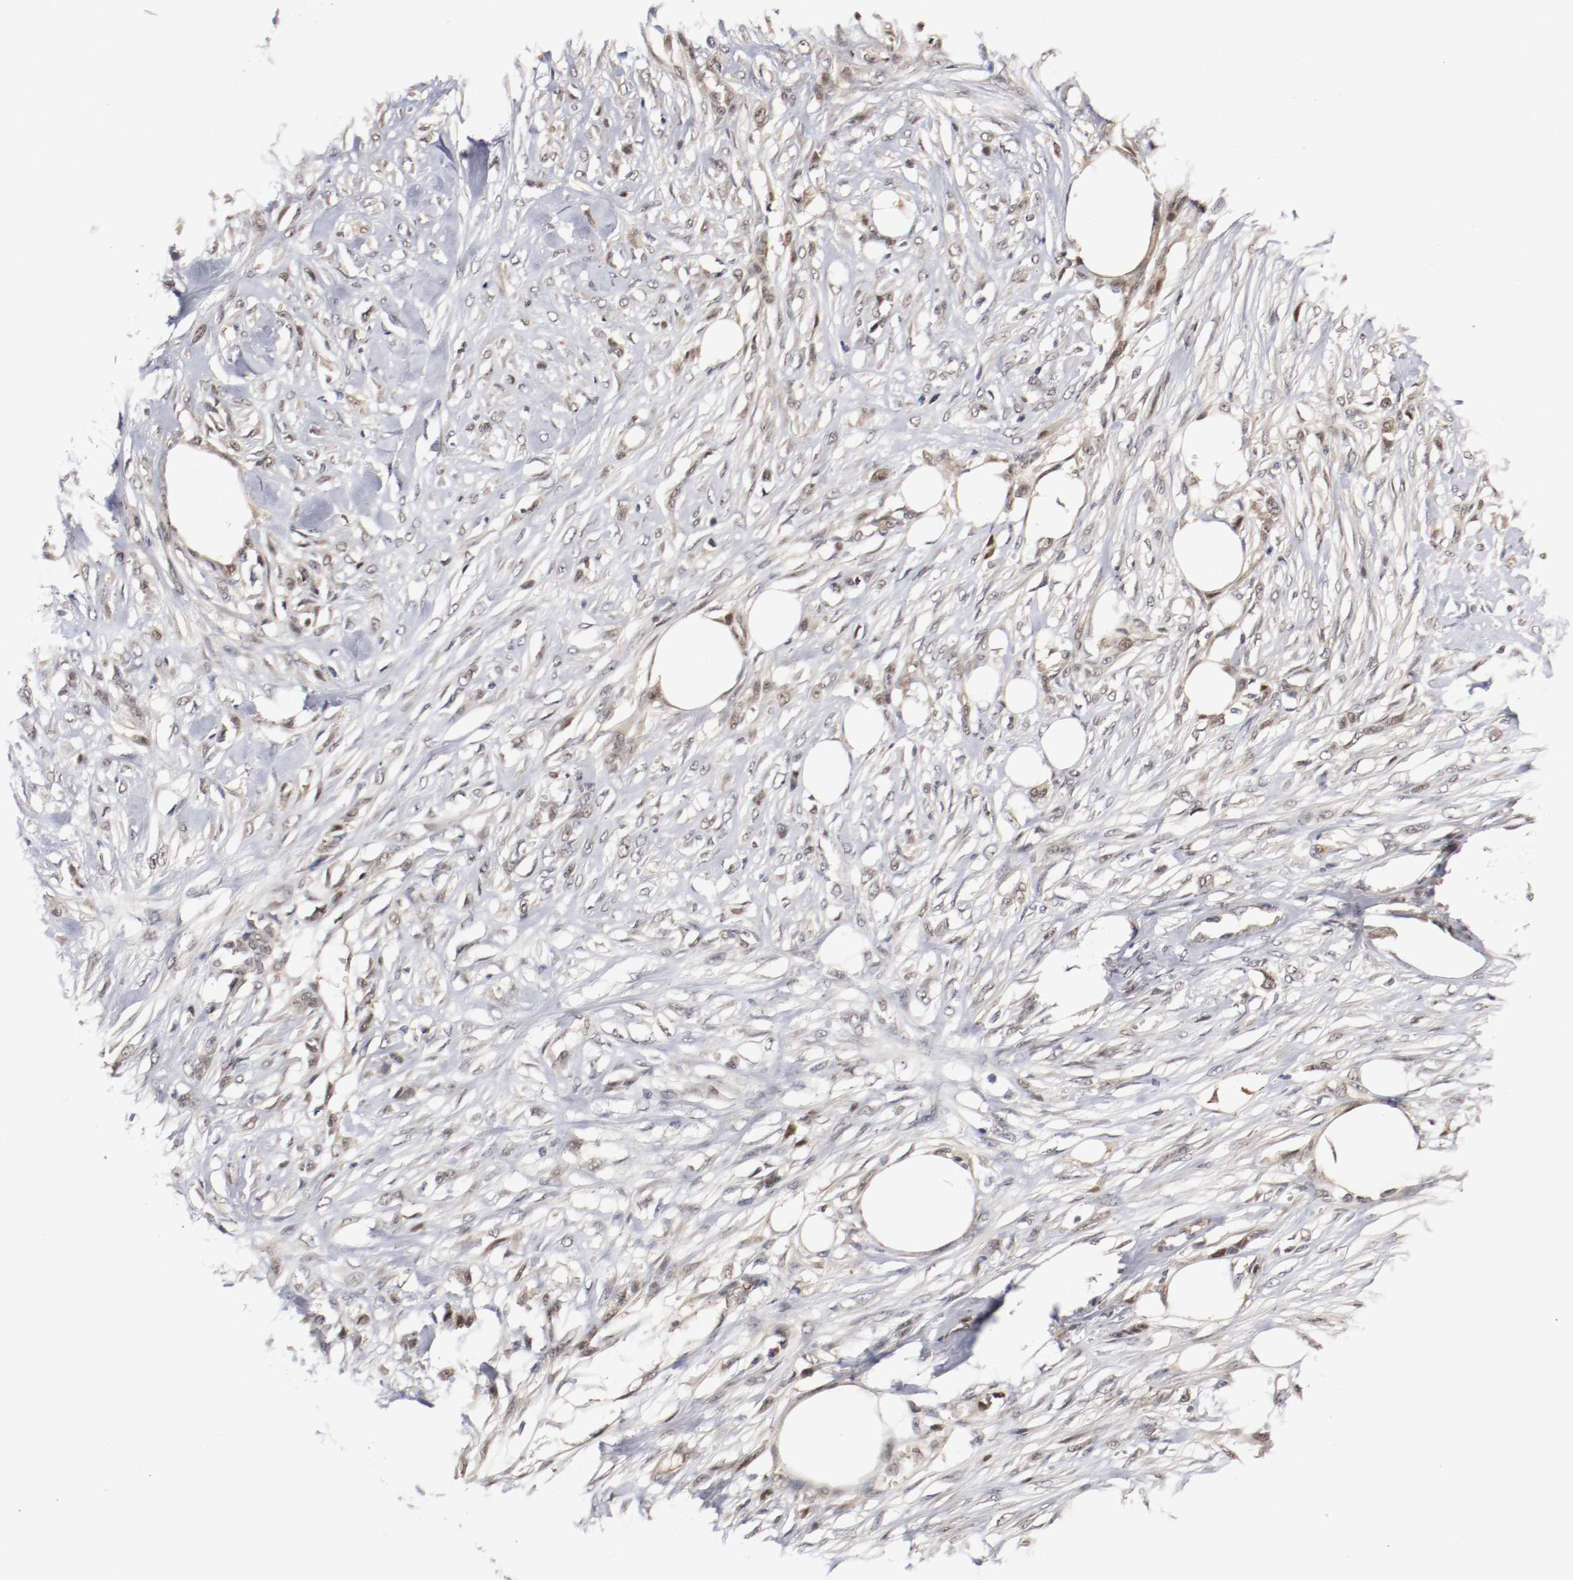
{"staining": {"intensity": "weak", "quantity": "25%-75%", "location": "cytoplasmic/membranous,nuclear"}, "tissue": "skin cancer", "cell_type": "Tumor cells", "image_type": "cancer", "snomed": [{"axis": "morphology", "description": "Normal tissue, NOS"}, {"axis": "morphology", "description": "Squamous cell carcinoma, NOS"}, {"axis": "topography", "description": "Skin"}], "caption": "About 25%-75% of tumor cells in skin cancer show weak cytoplasmic/membranous and nuclear protein positivity as visualized by brown immunohistochemical staining.", "gene": "DNMT3B", "patient": {"sex": "female", "age": 59}}